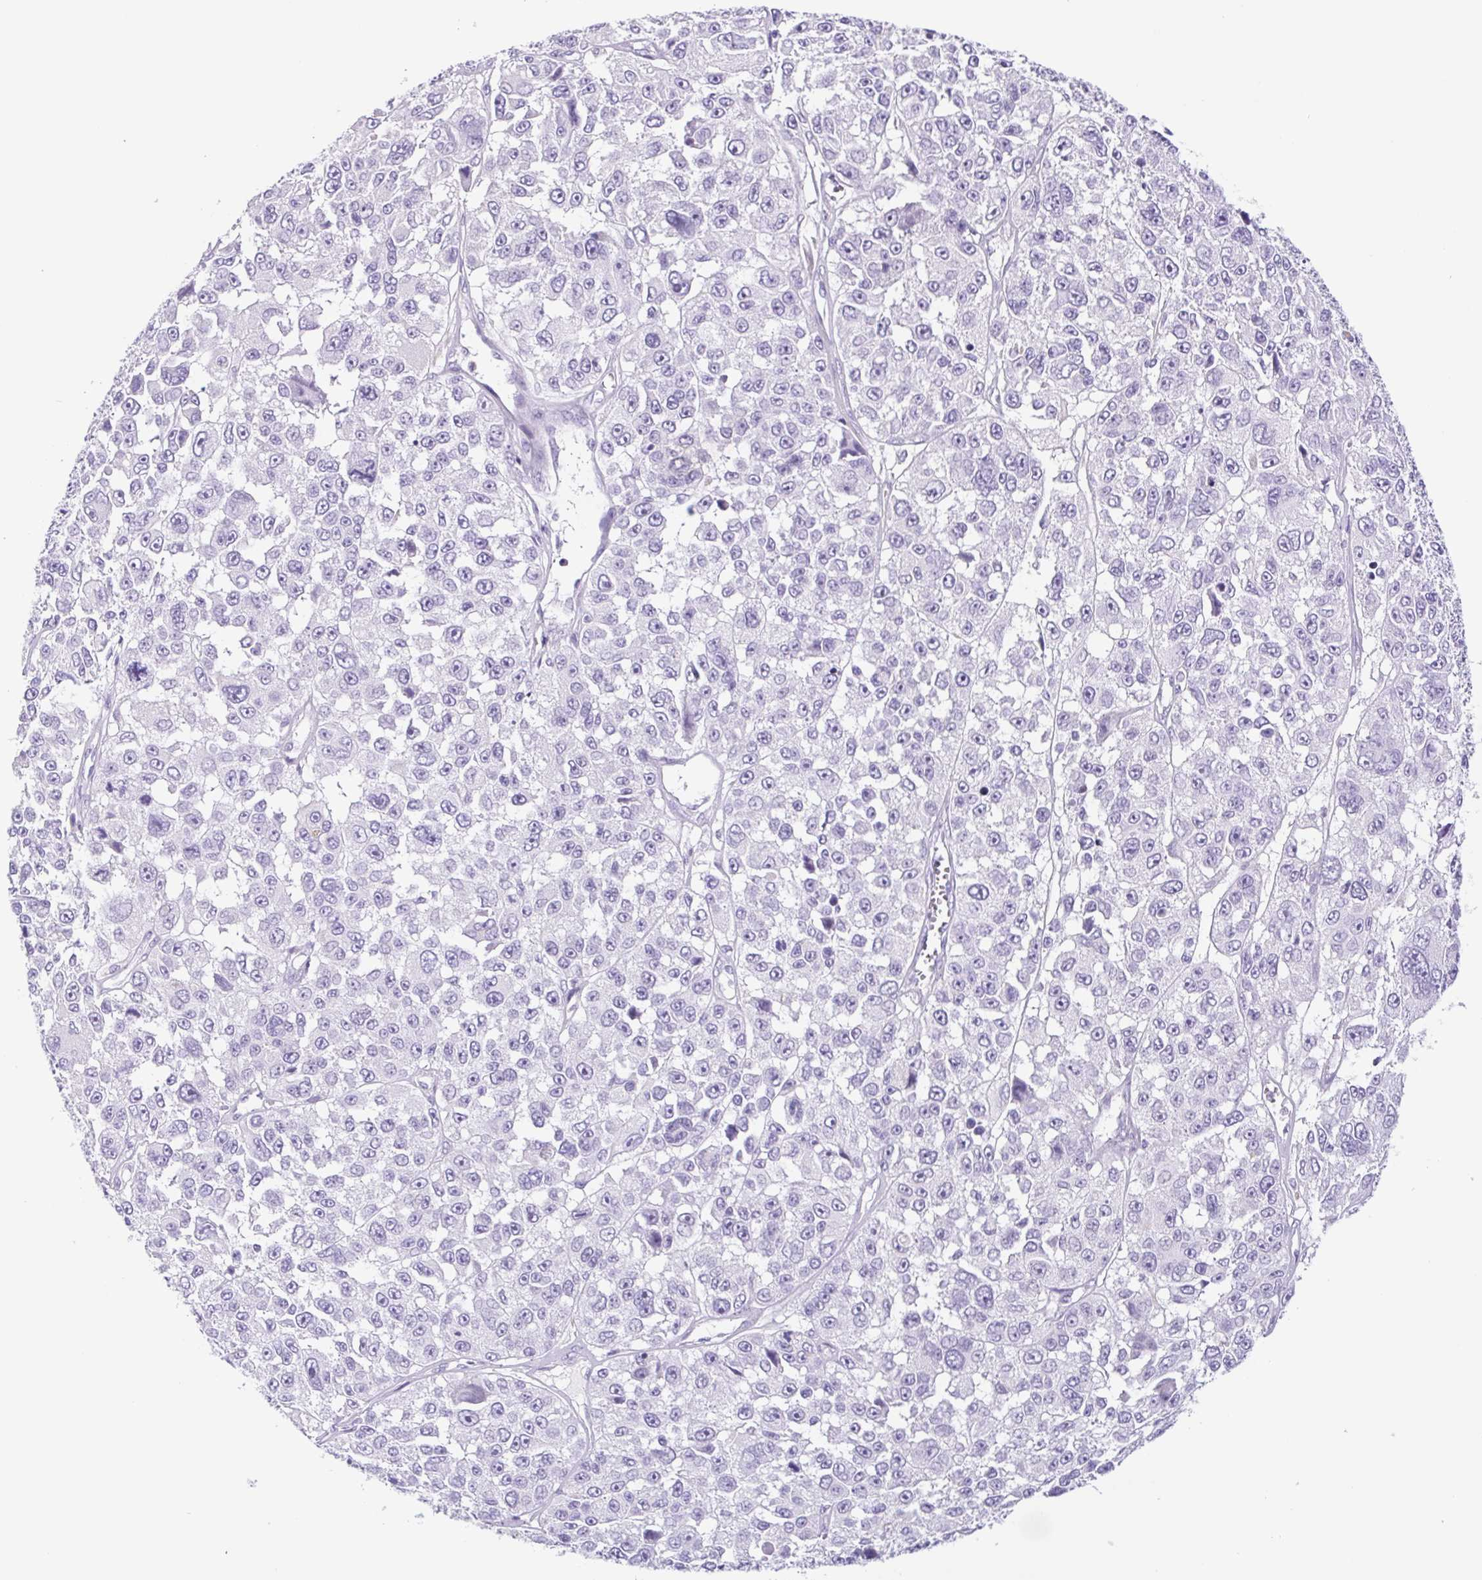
{"staining": {"intensity": "negative", "quantity": "none", "location": "none"}, "tissue": "melanoma", "cell_type": "Tumor cells", "image_type": "cancer", "snomed": [{"axis": "morphology", "description": "Malignant melanoma, NOS"}, {"axis": "topography", "description": "Skin"}], "caption": "Immunohistochemistry (IHC) of human malignant melanoma exhibits no positivity in tumor cells. (DAB (3,3'-diaminobenzidine) immunohistochemistry with hematoxylin counter stain).", "gene": "CYP21A2", "patient": {"sex": "female", "age": 66}}